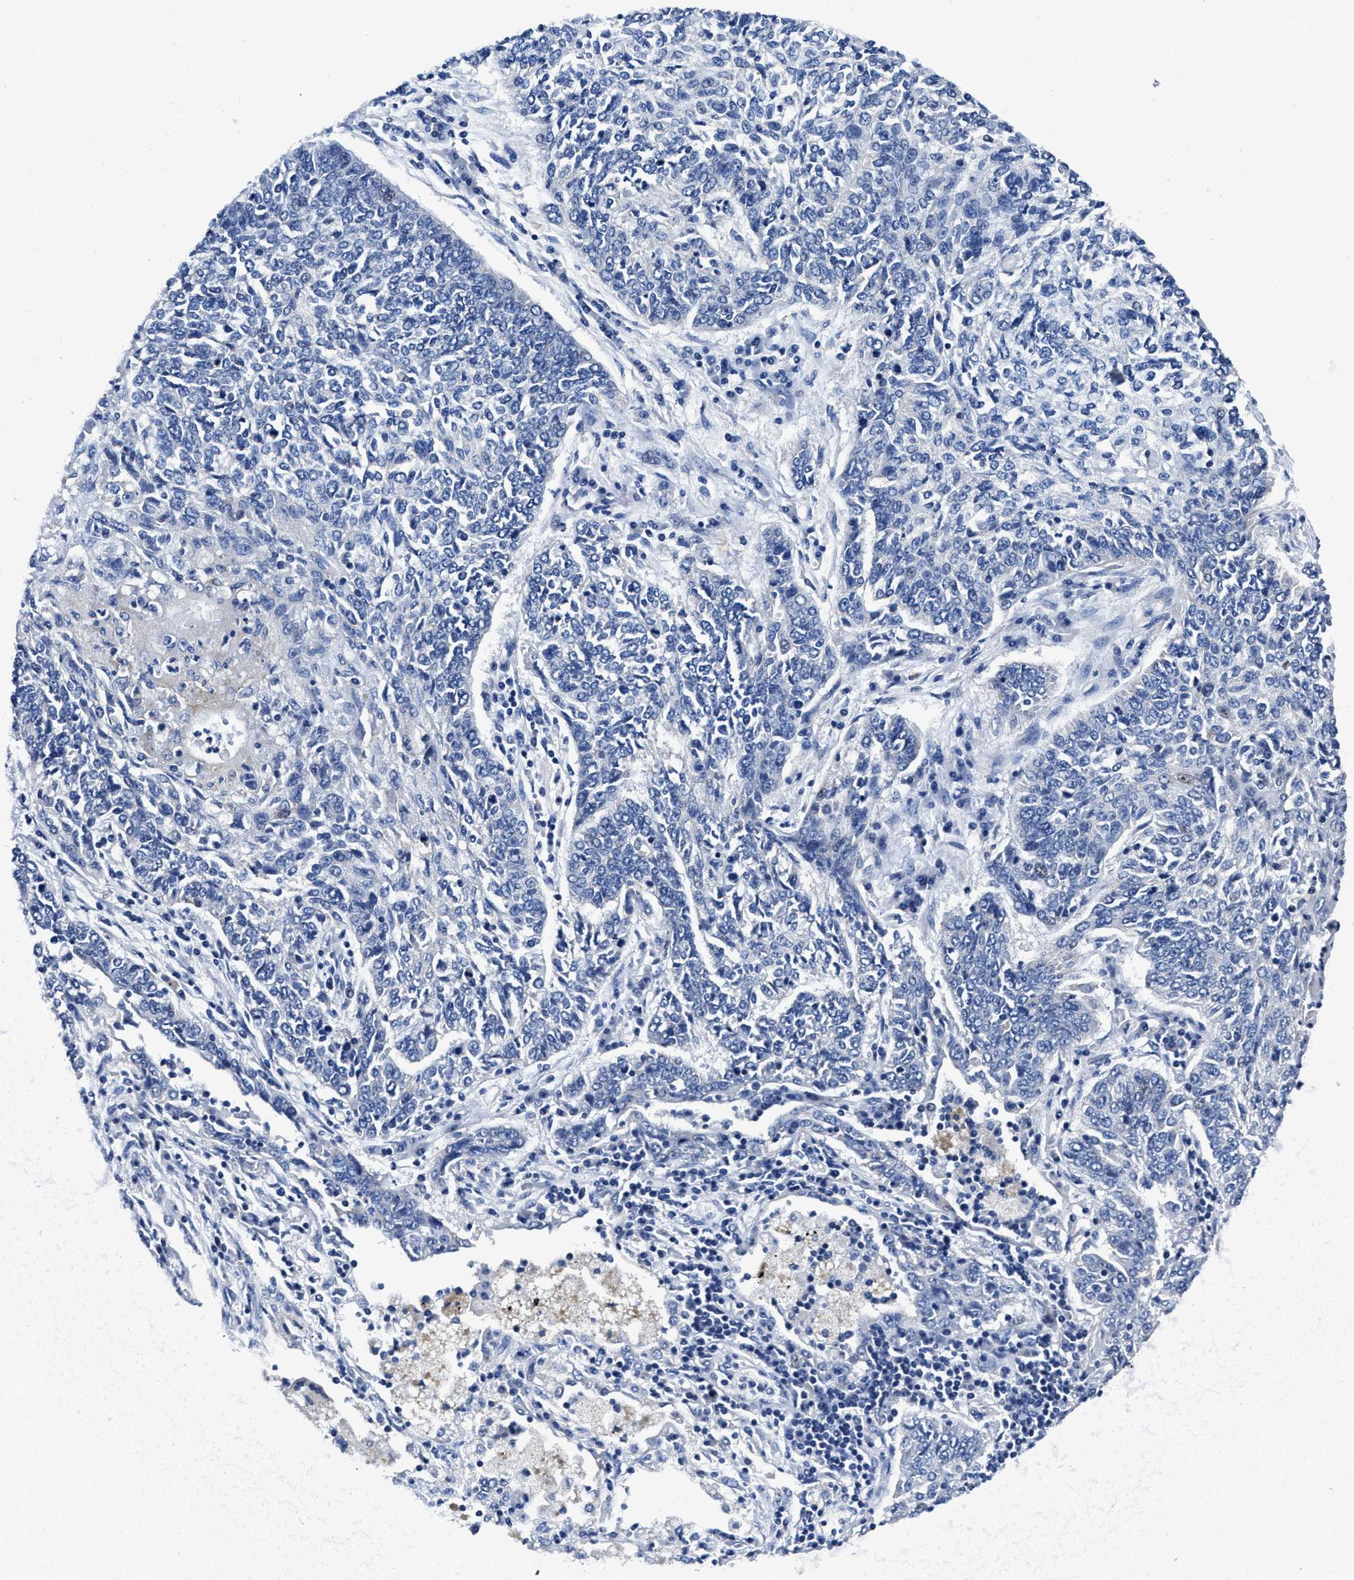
{"staining": {"intensity": "negative", "quantity": "none", "location": "none"}, "tissue": "lung cancer", "cell_type": "Tumor cells", "image_type": "cancer", "snomed": [{"axis": "morphology", "description": "Normal tissue, NOS"}, {"axis": "morphology", "description": "Squamous cell carcinoma, NOS"}, {"axis": "topography", "description": "Cartilage tissue"}, {"axis": "topography", "description": "Bronchus"}, {"axis": "topography", "description": "Lung"}], "caption": "This image is of squamous cell carcinoma (lung) stained with immunohistochemistry (IHC) to label a protein in brown with the nuclei are counter-stained blue. There is no staining in tumor cells.", "gene": "SLC35F1", "patient": {"sex": "female", "age": 49}}